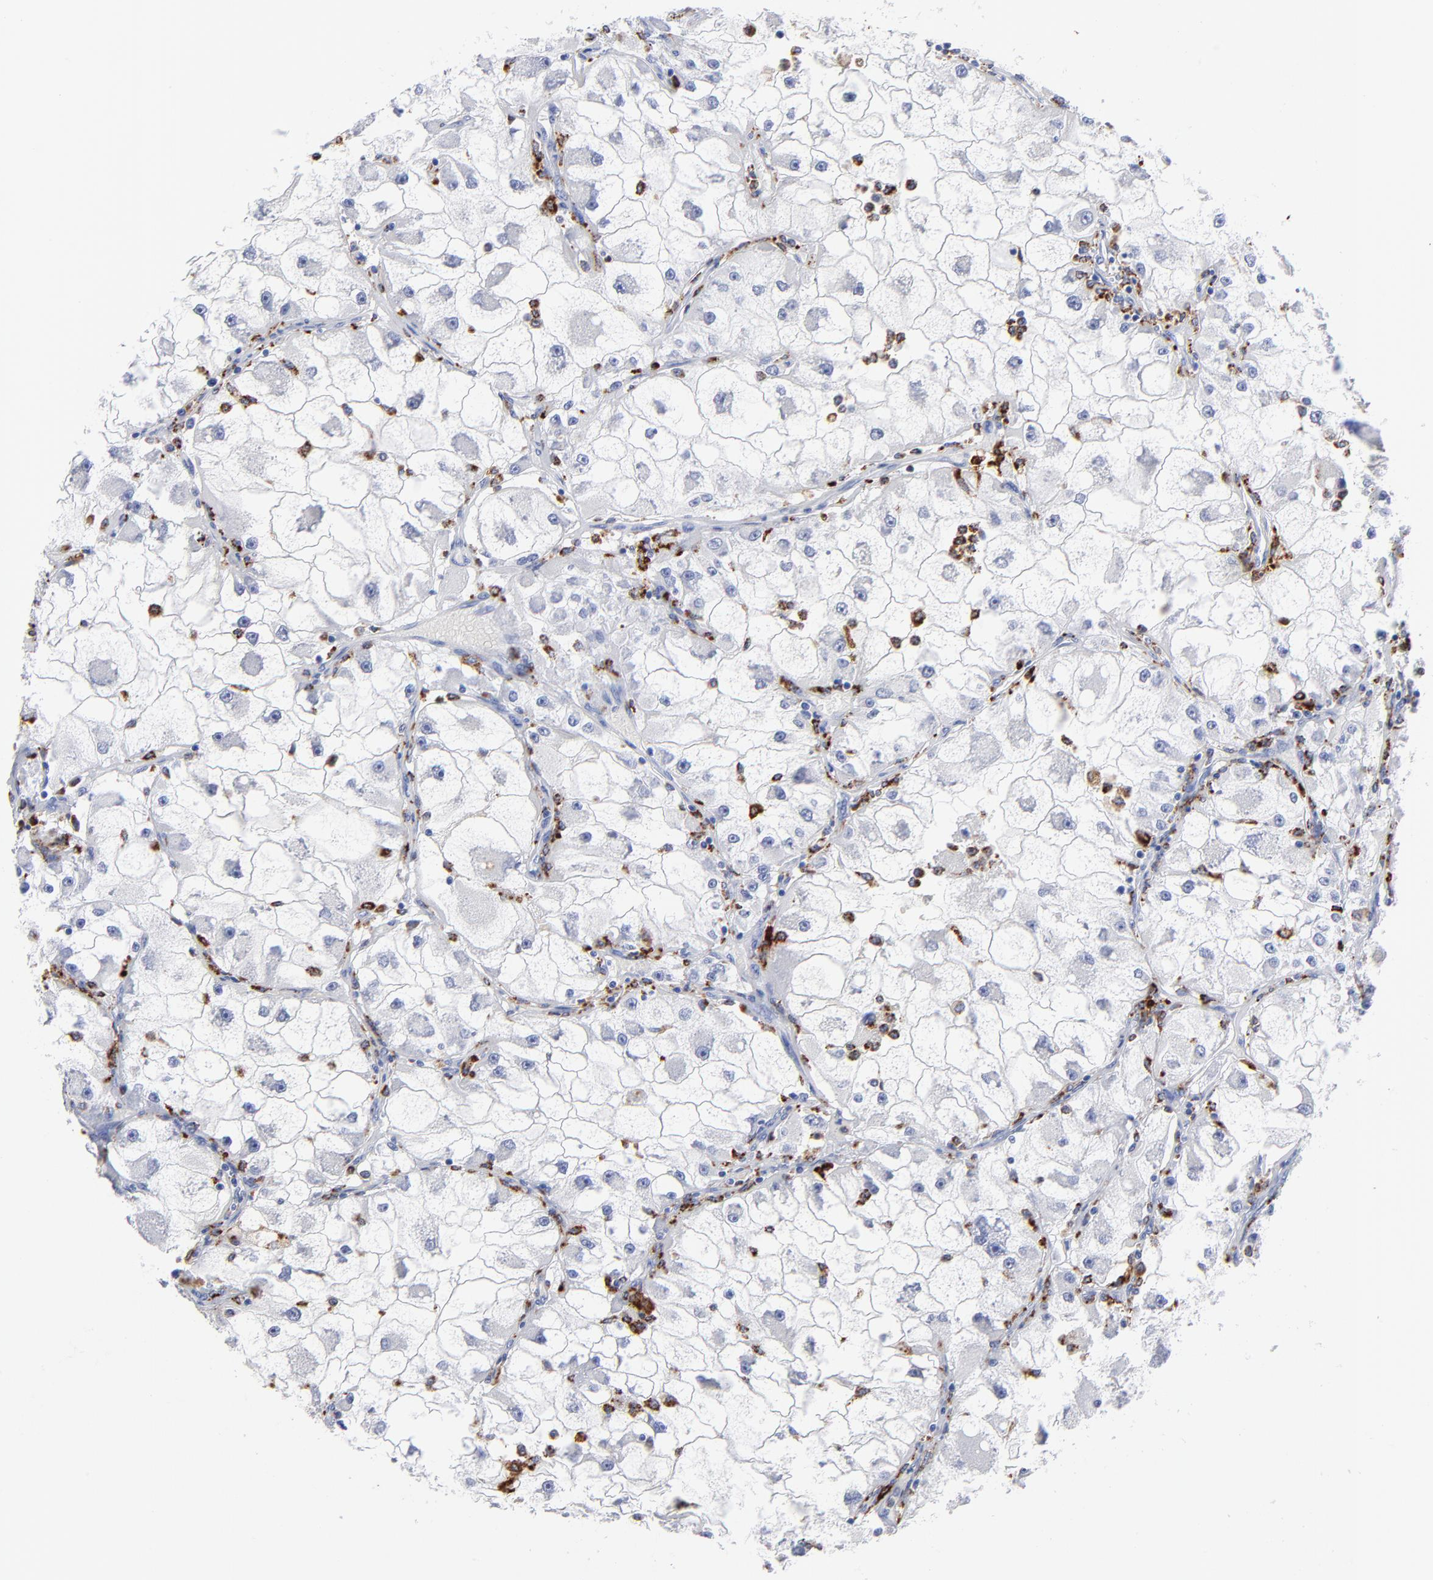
{"staining": {"intensity": "strong", "quantity": "<25%", "location": "cytoplasmic/membranous,nuclear"}, "tissue": "renal cancer", "cell_type": "Tumor cells", "image_type": "cancer", "snomed": [{"axis": "morphology", "description": "Adenocarcinoma, NOS"}, {"axis": "topography", "description": "Kidney"}], "caption": "Protein analysis of adenocarcinoma (renal) tissue exhibits strong cytoplasmic/membranous and nuclear staining in approximately <25% of tumor cells. The protein of interest is shown in brown color, while the nuclei are stained blue.", "gene": "CPVL", "patient": {"sex": "female", "age": 73}}